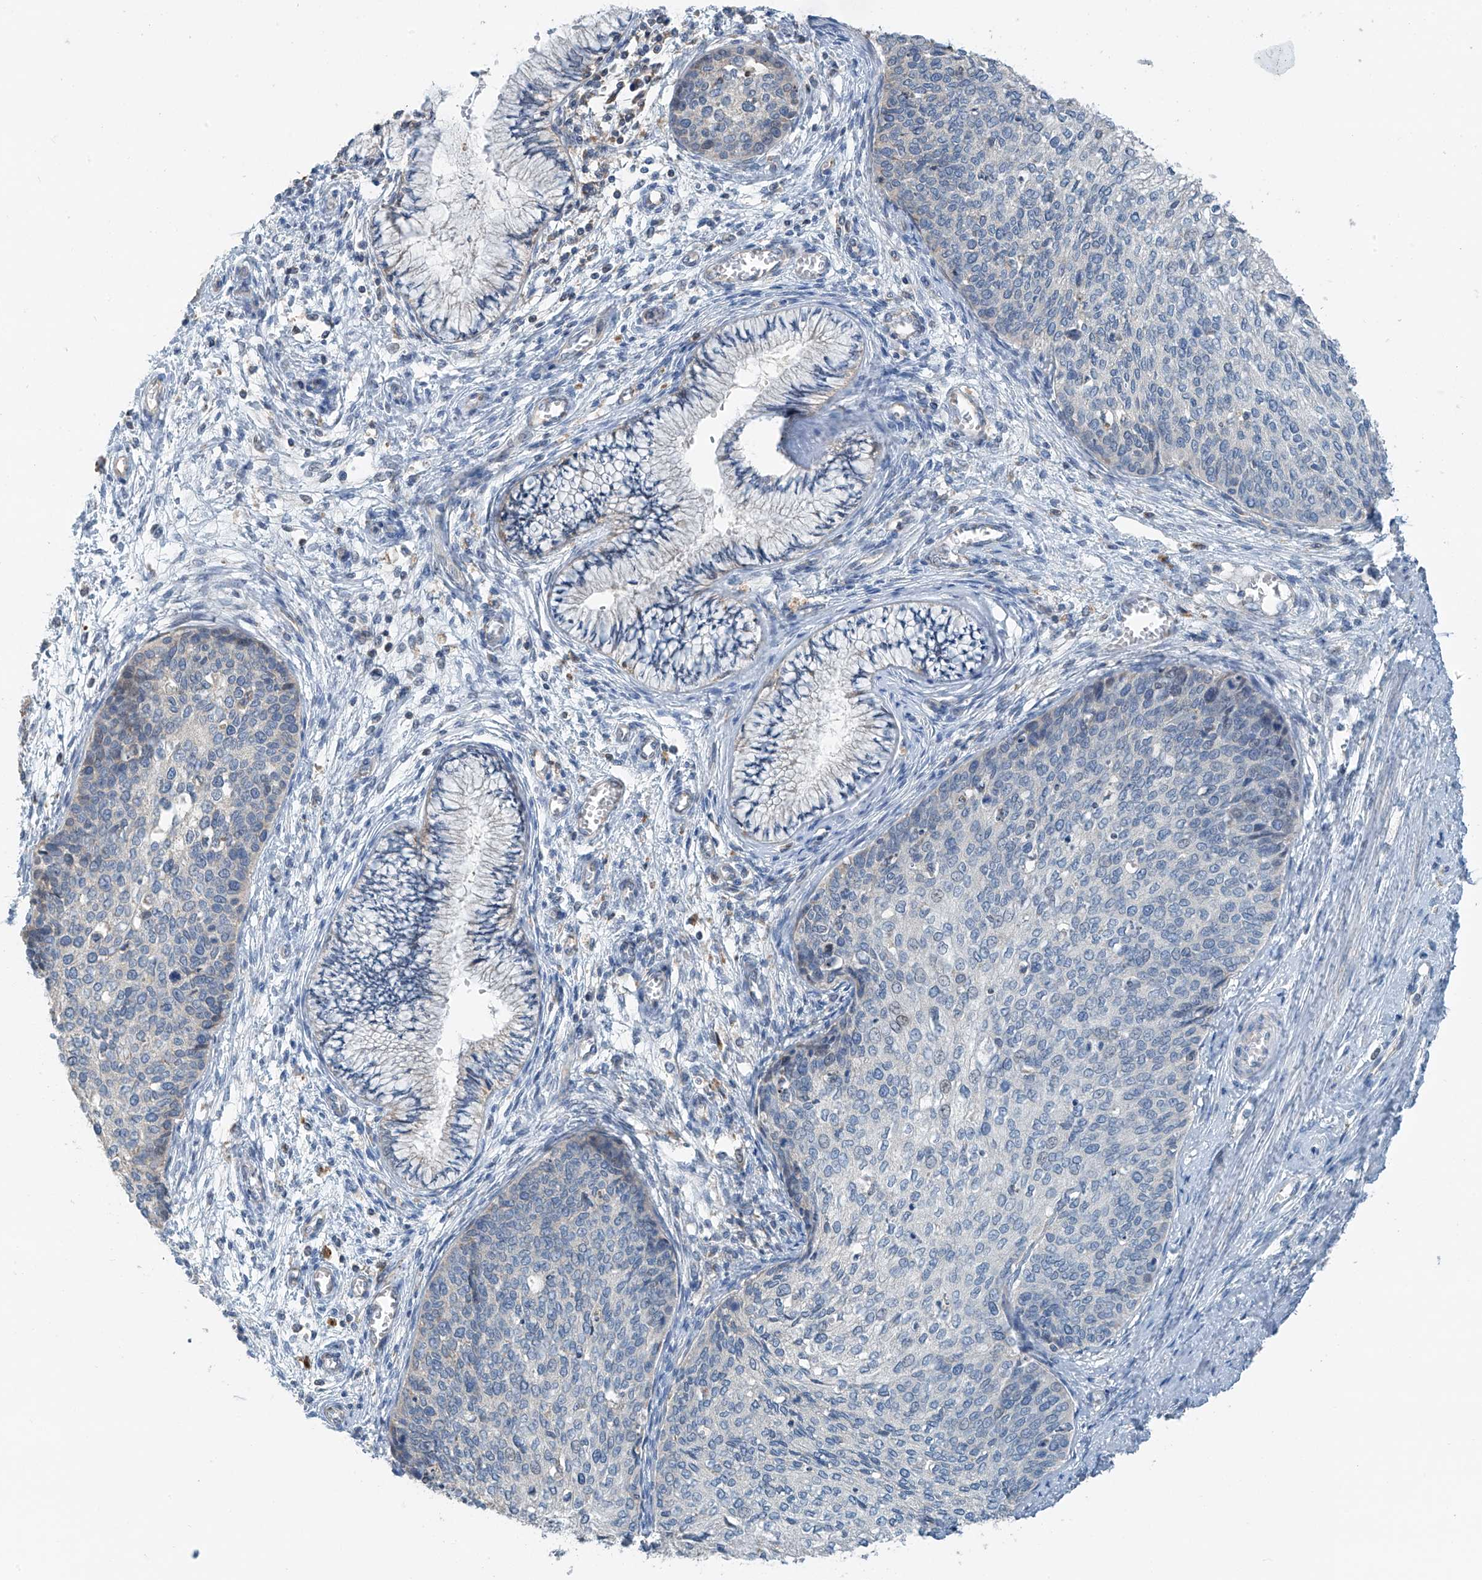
{"staining": {"intensity": "negative", "quantity": "none", "location": "none"}, "tissue": "cervical cancer", "cell_type": "Tumor cells", "image_type": "cancer", "snomed": [{"axis": "morphology", "description": "Squamous cell carcinoma, NOS"}, {"axis": "topography", "description": "Cervix"}], "caption": "A high-resolution photomicrograph shows IHC staining of cervical cancer, which exhibits no significant staining in tumor cells. The staining is performed using DAB brown chromogen with nuclei counter-stained in using hematoxylin.", "gene": "SYN3", "patient": {"sex": "female", "age": 37}}